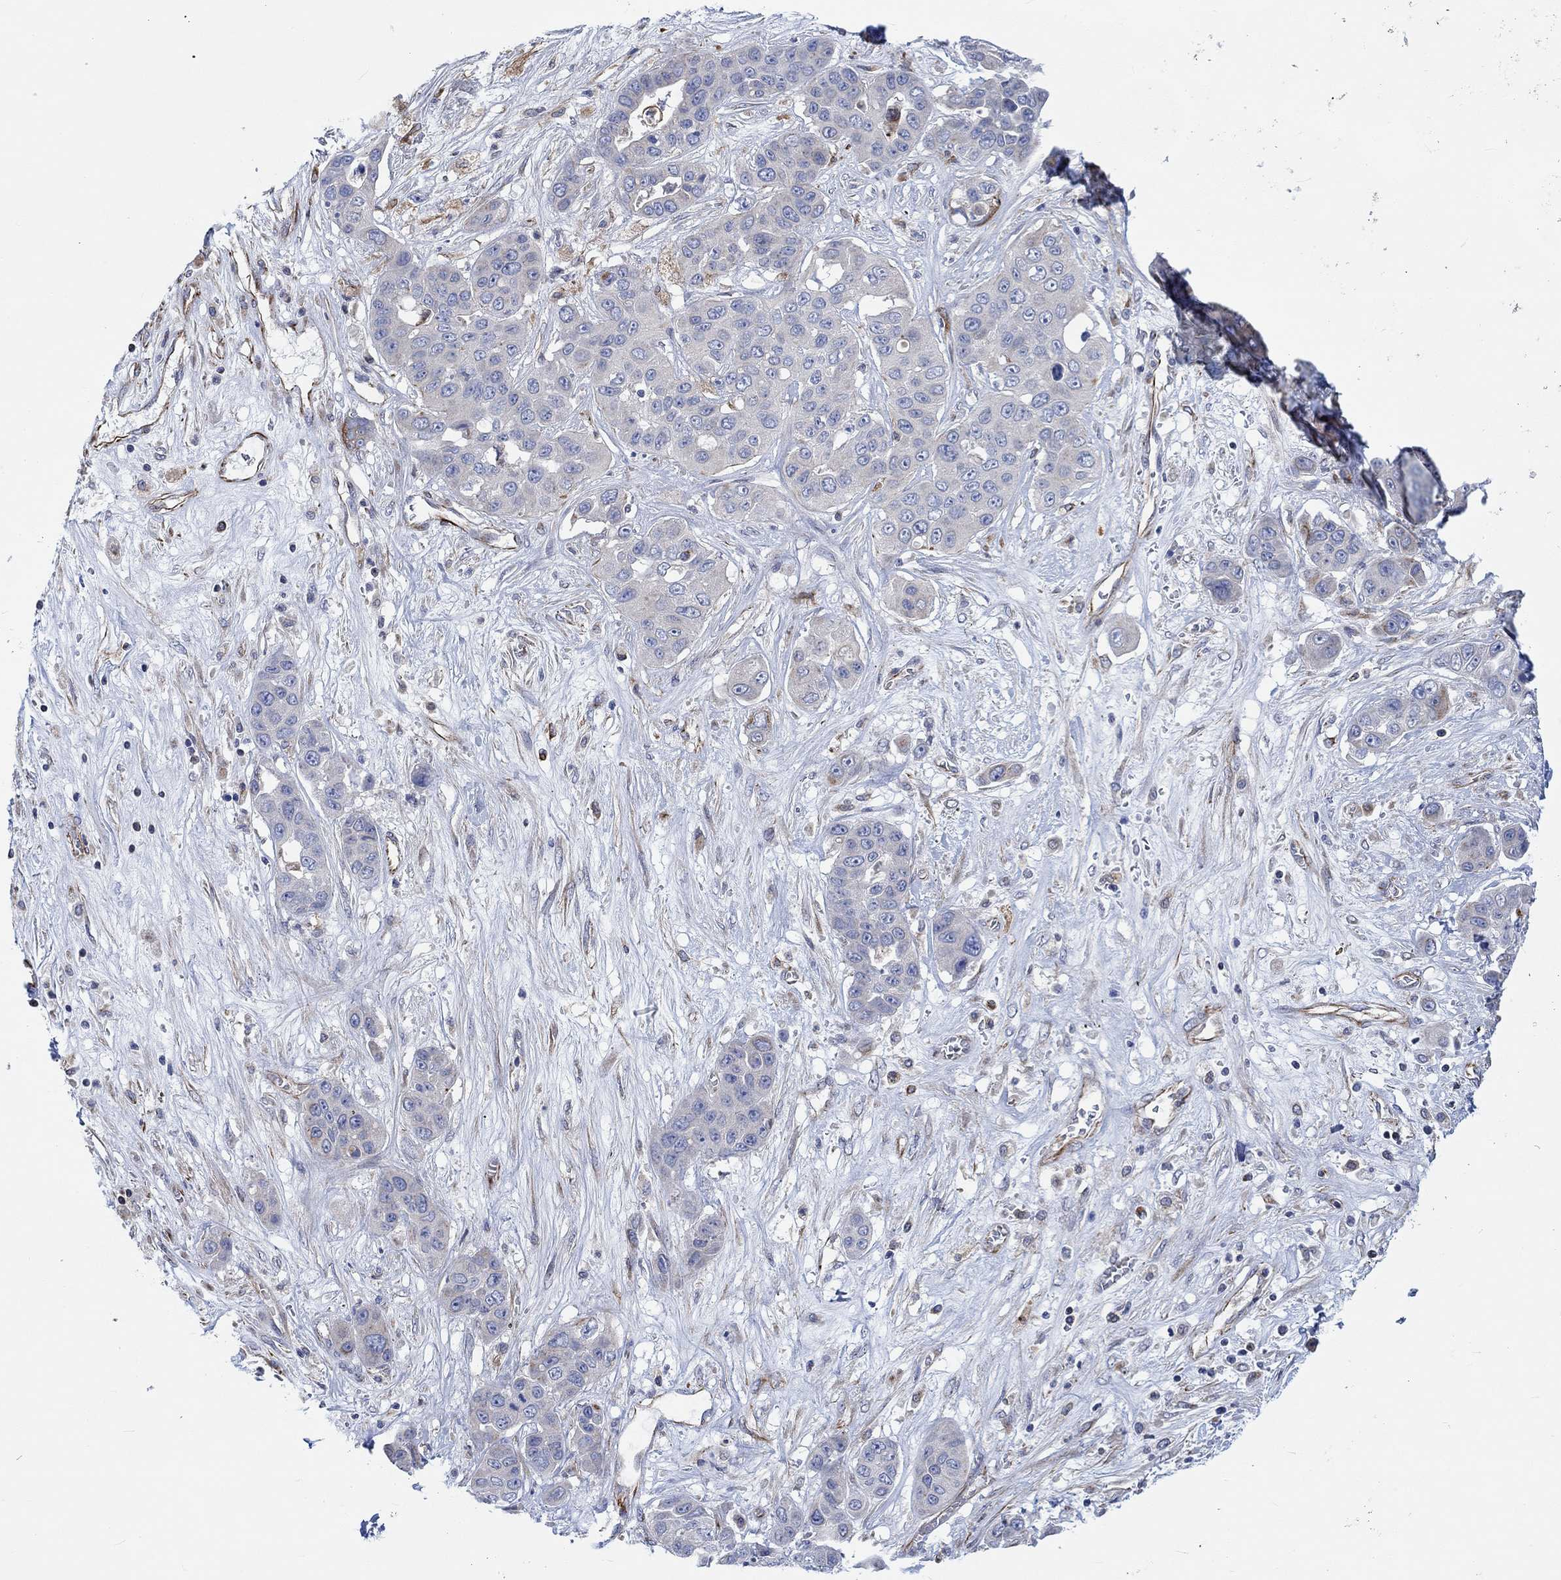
{"staining": {"intensity": "negative", "quantity": "none", "location": "none"}, "tissue": "liver cancer", "cell_type": "Tumor cells", "image_type": "cancer", "snomed": [{"axis": "morphology", "description": "Cholangiocarcinoma"}, {"axis": "topography", "description": "Liver"}], "caption": "This is a photomicrograph of IHC staining of liver cholangiocarcinoma, which shows no expression in tumor cells. Nuclei are stained in blue.", "gene": "CAMK1D", "patient": {"sex": "female", "age": 52}}